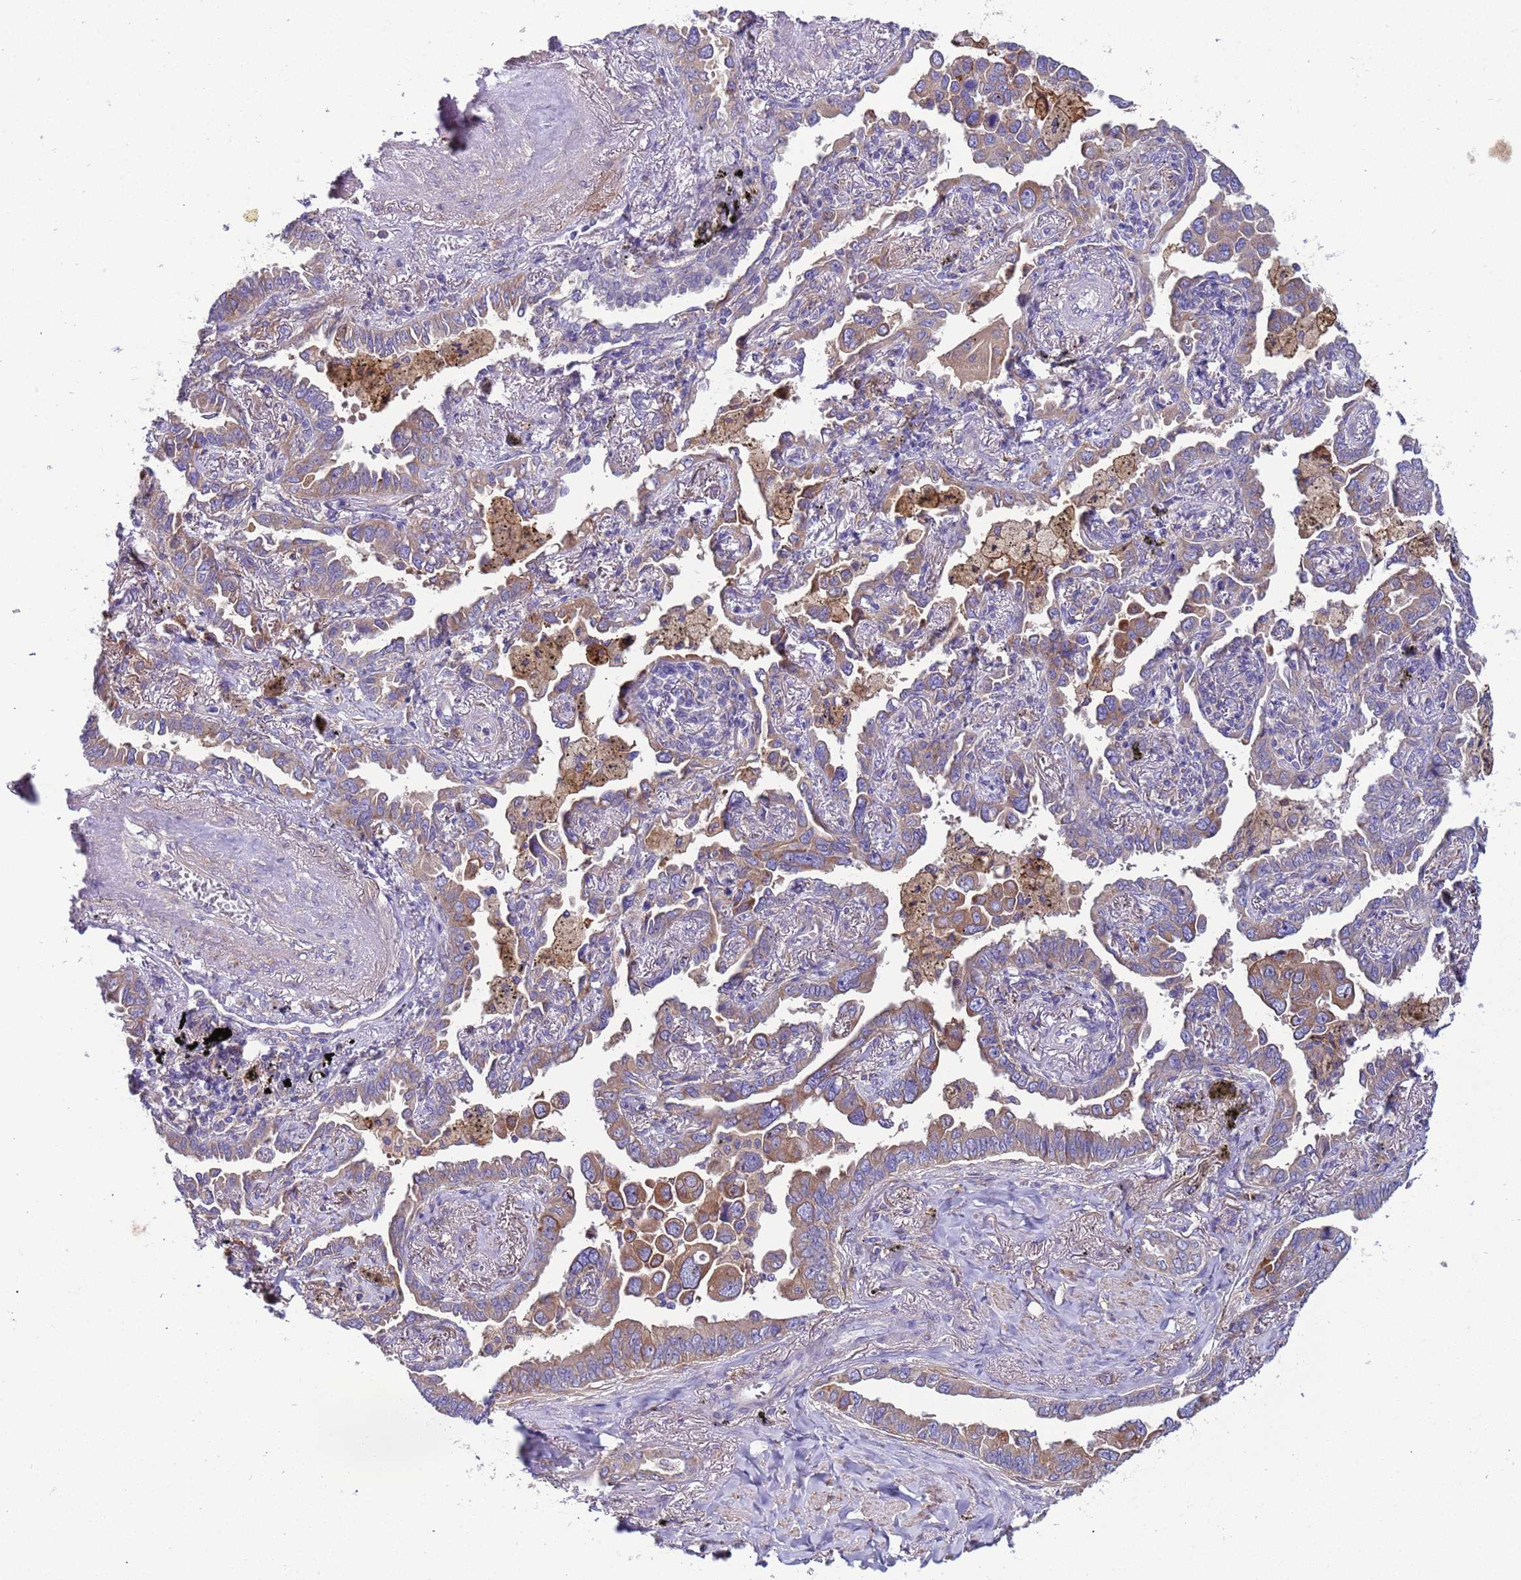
{"staining": {"intensity": "moderate", "quantity": "<25%", "location": "cytoplasmic/membranous"}, "tissue": "lung cancer", "cell_type": "Tumor cells", "image_type": "cancer", "snomed": [{"axis": "morphology", "description": "Adenocarcinoma, NOS"}, {"axis": "topography", "description": "Lung"}], "caption": "Moderate cytoplasmic/membranous protein positivity is seen in about <25% of tumor cells in adenocarcinoma (lung).", "gene": "PAQR7", "patient": {"sex": "male", "age": 67}}